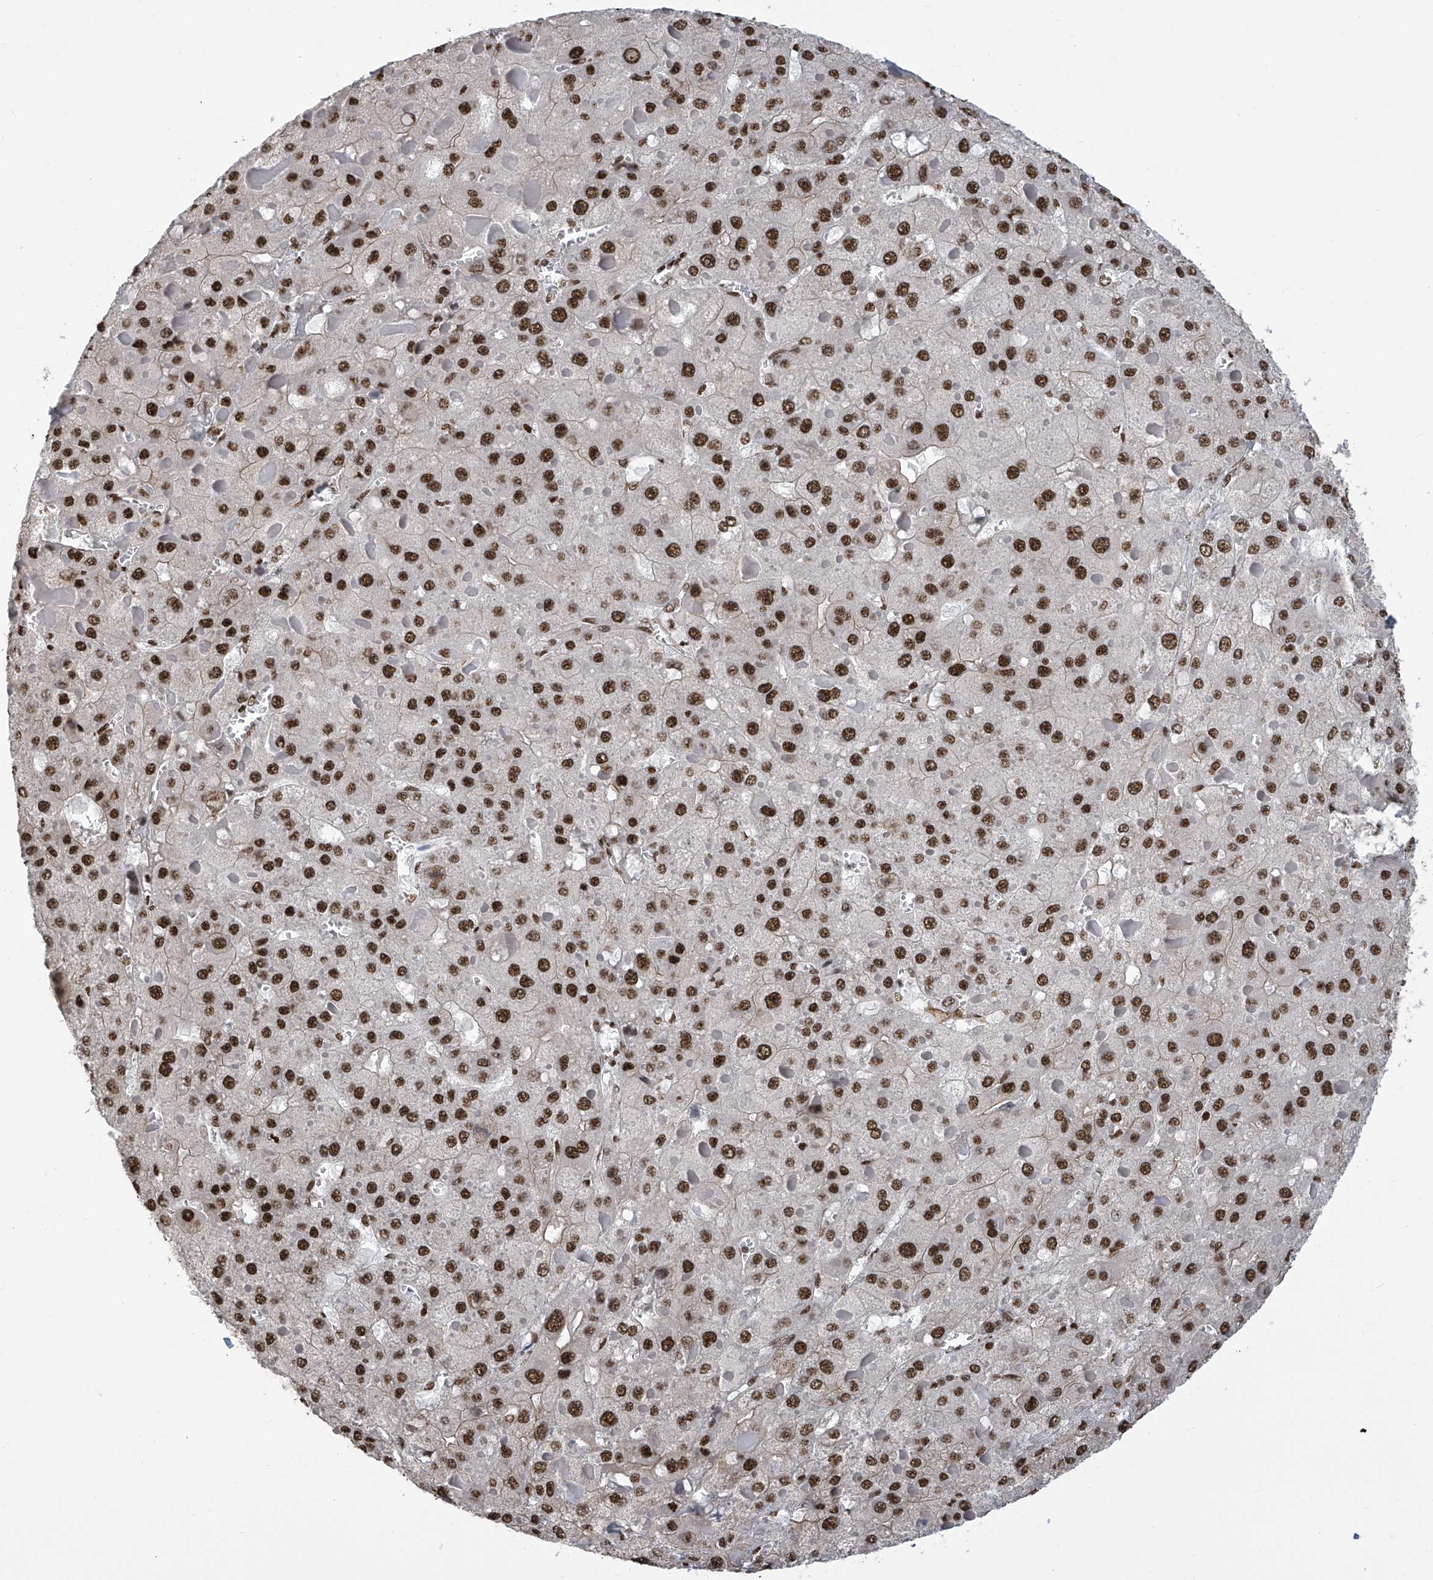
{"staining": {"intensity": "strong", "quantity": ">75%", "location": "nuclear"}, "tissue": "liver cancer", "cell_type": "Tumor cells", "image_type": "cancer", "snomed": [{"axis": "morphology", "description": "Carcinoma, Hepatocellular, NOS"}, {"axis": "topography", "description": "Liver"}], "caption": "A brown stain shows strong nuclear positivity of a protein in hepatocellular carcinoma (liver) tumor cells.", "gene": "APLF", "patient": {"sex": "female", "age": 73}}